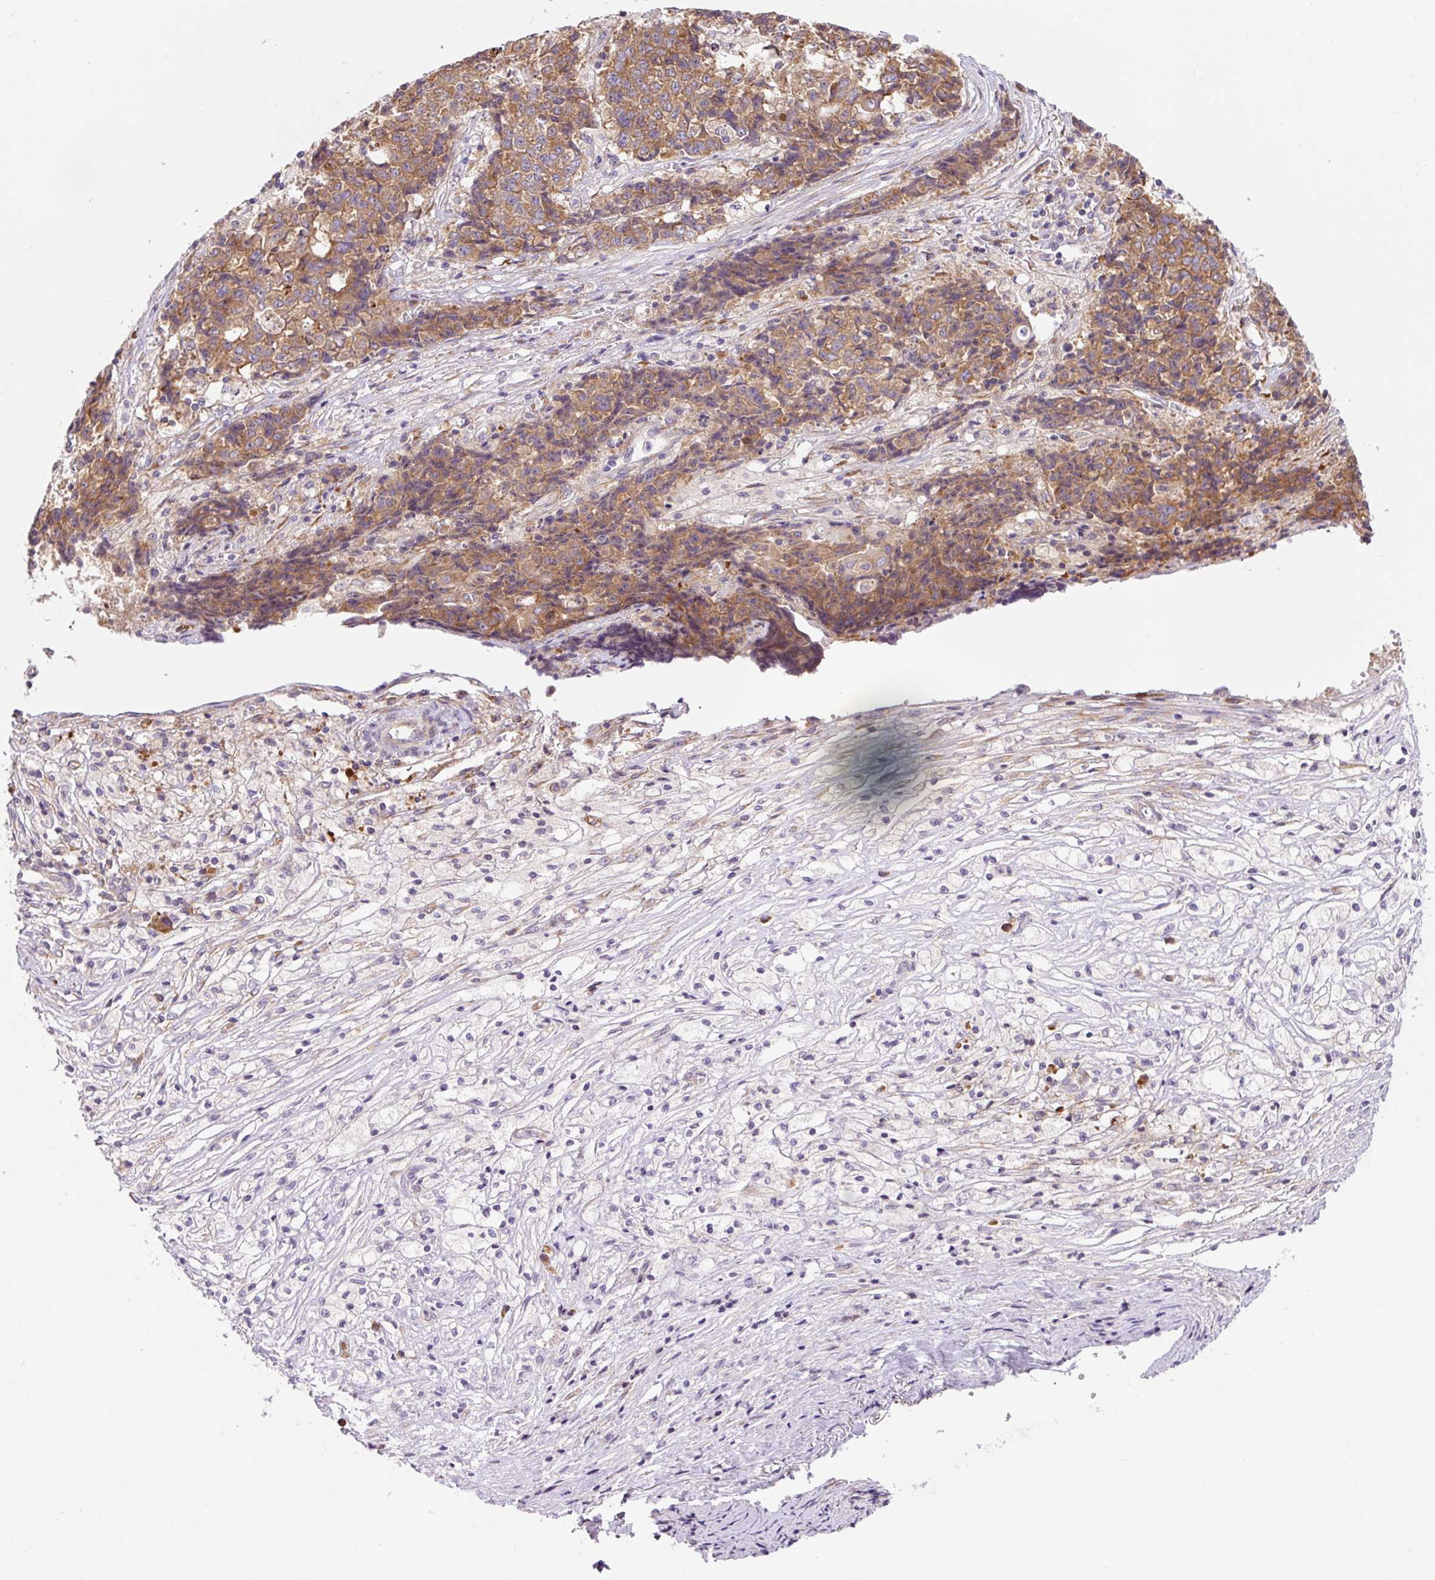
{"staining": {"intensity": "moderate", "quantity": ">75%", "location": "cytoplasmic/membranous"}, "tissue": "ovarian cancer", "cell_type": "Tumor cells", "image_type": "cancer", "snomed": [{"axis": "morphology", "description": "Carcinoma, endometroid"}, {"axis": "topography", "description": "Ovary"}], "caption": "This image shows immunohistochemistry staining of endometroid carcinoma (ovarian), with medium moderate cytoplasmic/membranous positivity in about >75% of tumor cells.", "gene": "RPL41", "patient": {"sex": "female", "age": 42}}